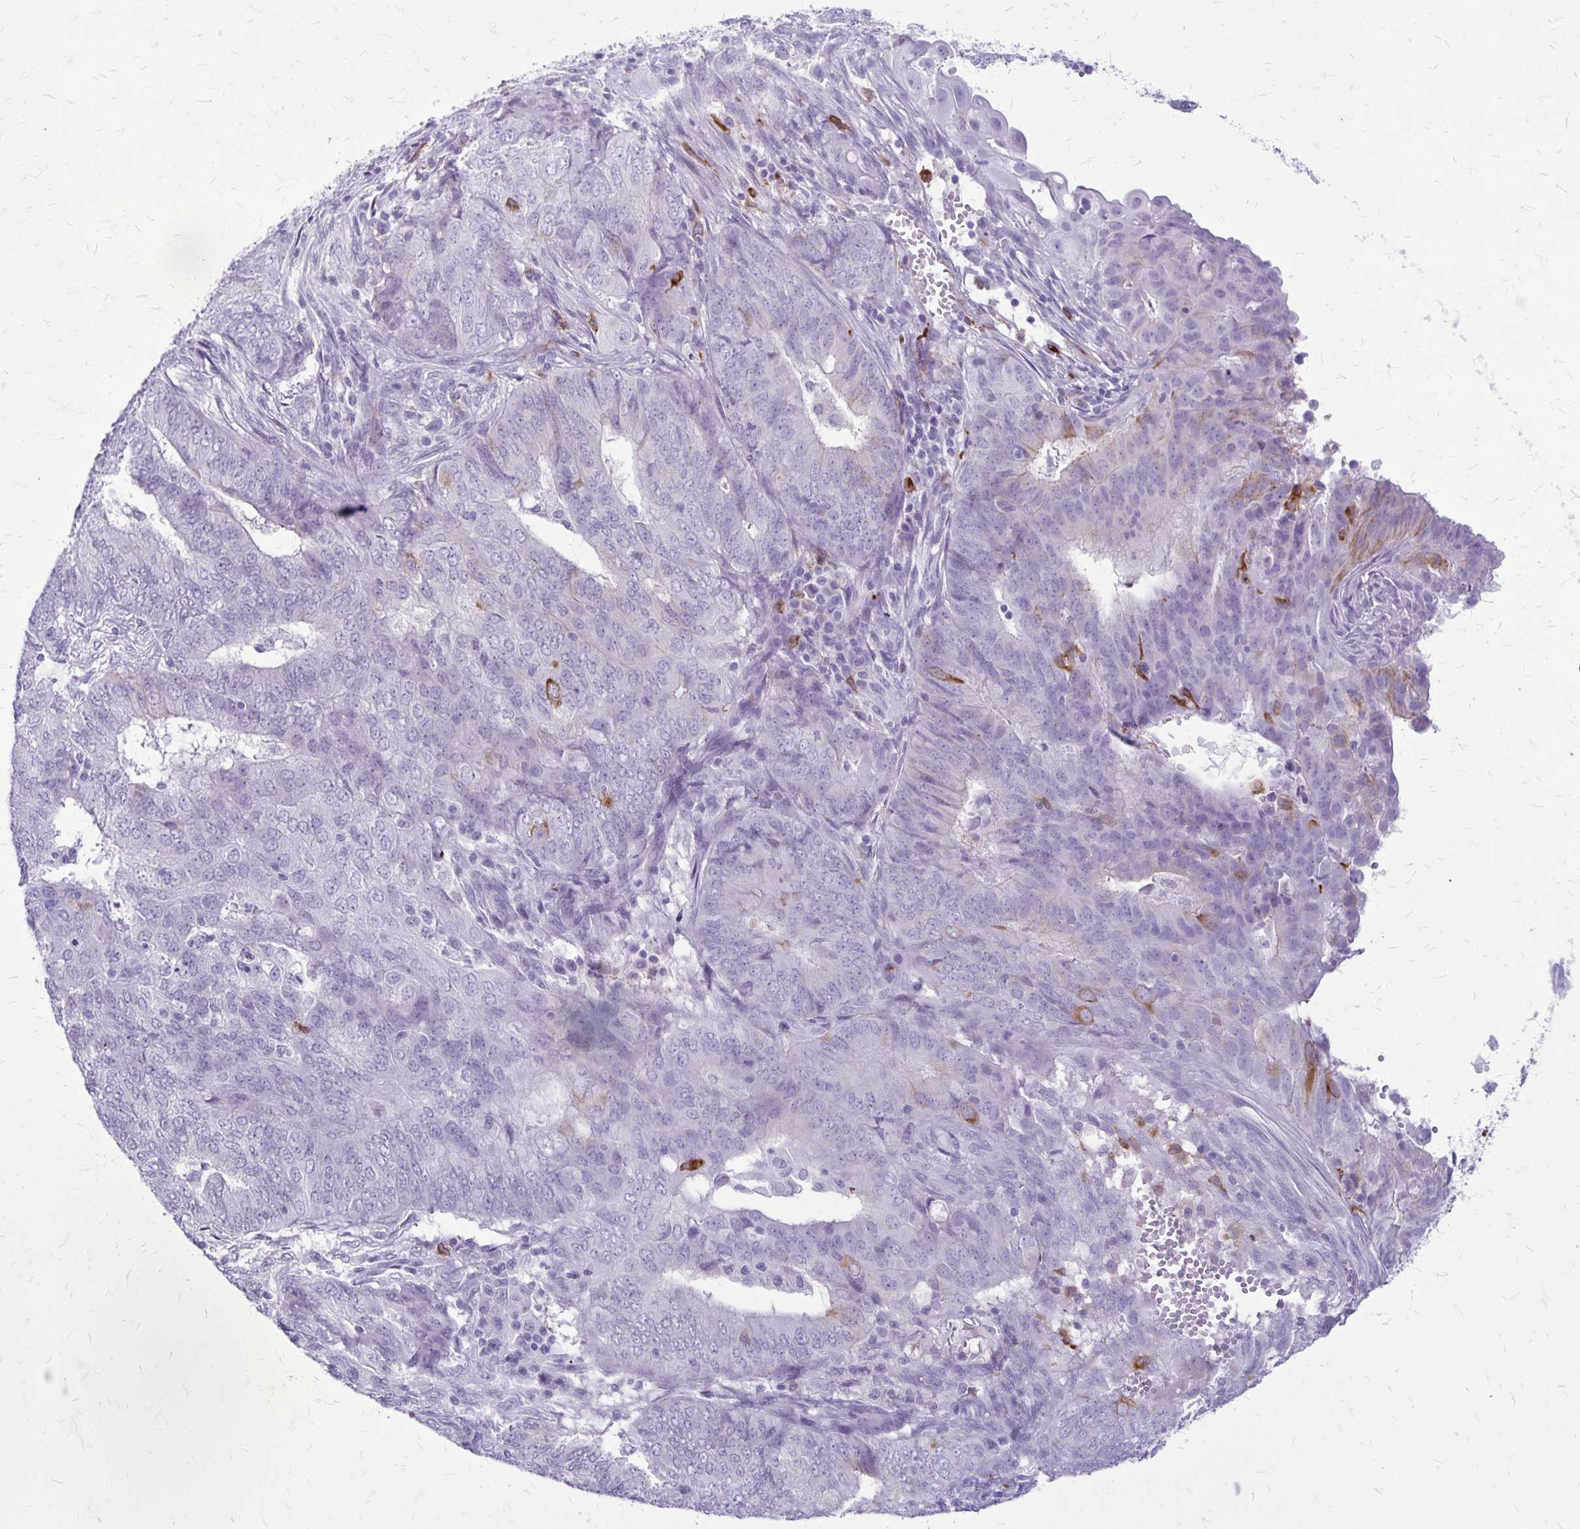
{"staining": {"intensity": "negative", "quantity": "none", "location": "none"}, "tissue": "endometrial cancer", "cell_type": "Tumor cells", "image_type": "cancer", "snomed": [{"axis": "morphology", "description": "Adenocarcinoma, NOS"}, {"axis": "topography", "description": "Endometrium"}], "caption": "Micrograph shows no significant protein staining in tumor cells of endometrial adenocarcinoma.", "gene": "RTN1", "patient": {"sex": "female", "age": 62}}